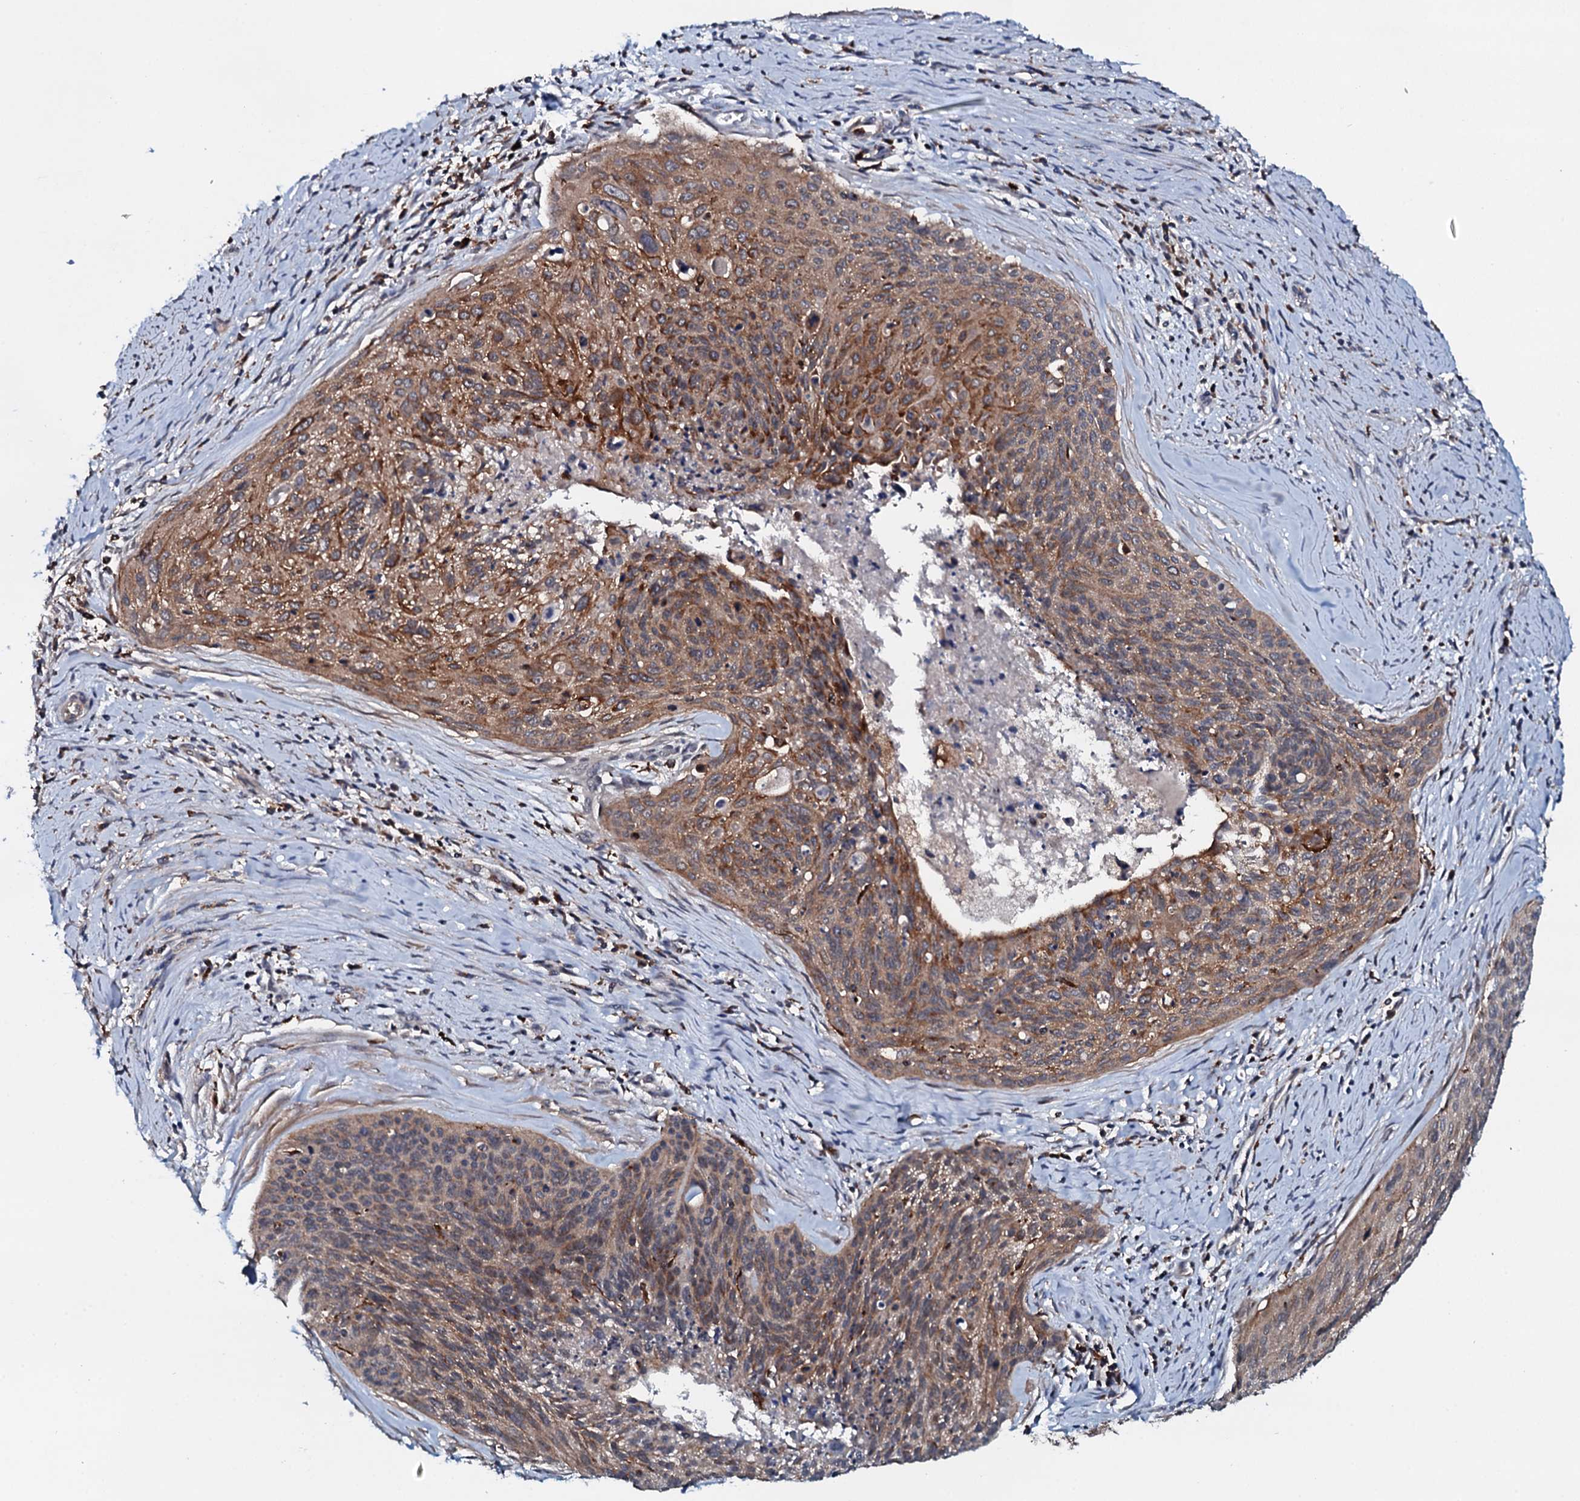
{"staining": {"intensity": "moderate", "quantity": "25%-75%", "location": "cytoplasmic/membranous"}, "tissue": "cervical cancer", "cell_type": "Tumor cells", "image_type": "cancer", "snomed": [{"axis": "morphology", "description": "Squamous cell carcinoma, NOS"}, {"axis": "topography", "description": "Cervix"}], "caption": "Tumor cells display medium levels of moderate cytoplasmic/membranous expression in approximately 25%-75% of cells in cervical cancer. The protein is stained brown, and the nuclei are stained in blue (DAB IHC with brightfield microscopy, high magnification).", "gene": "VAMP8", "patient": {"sex": "female", "age": 55}}